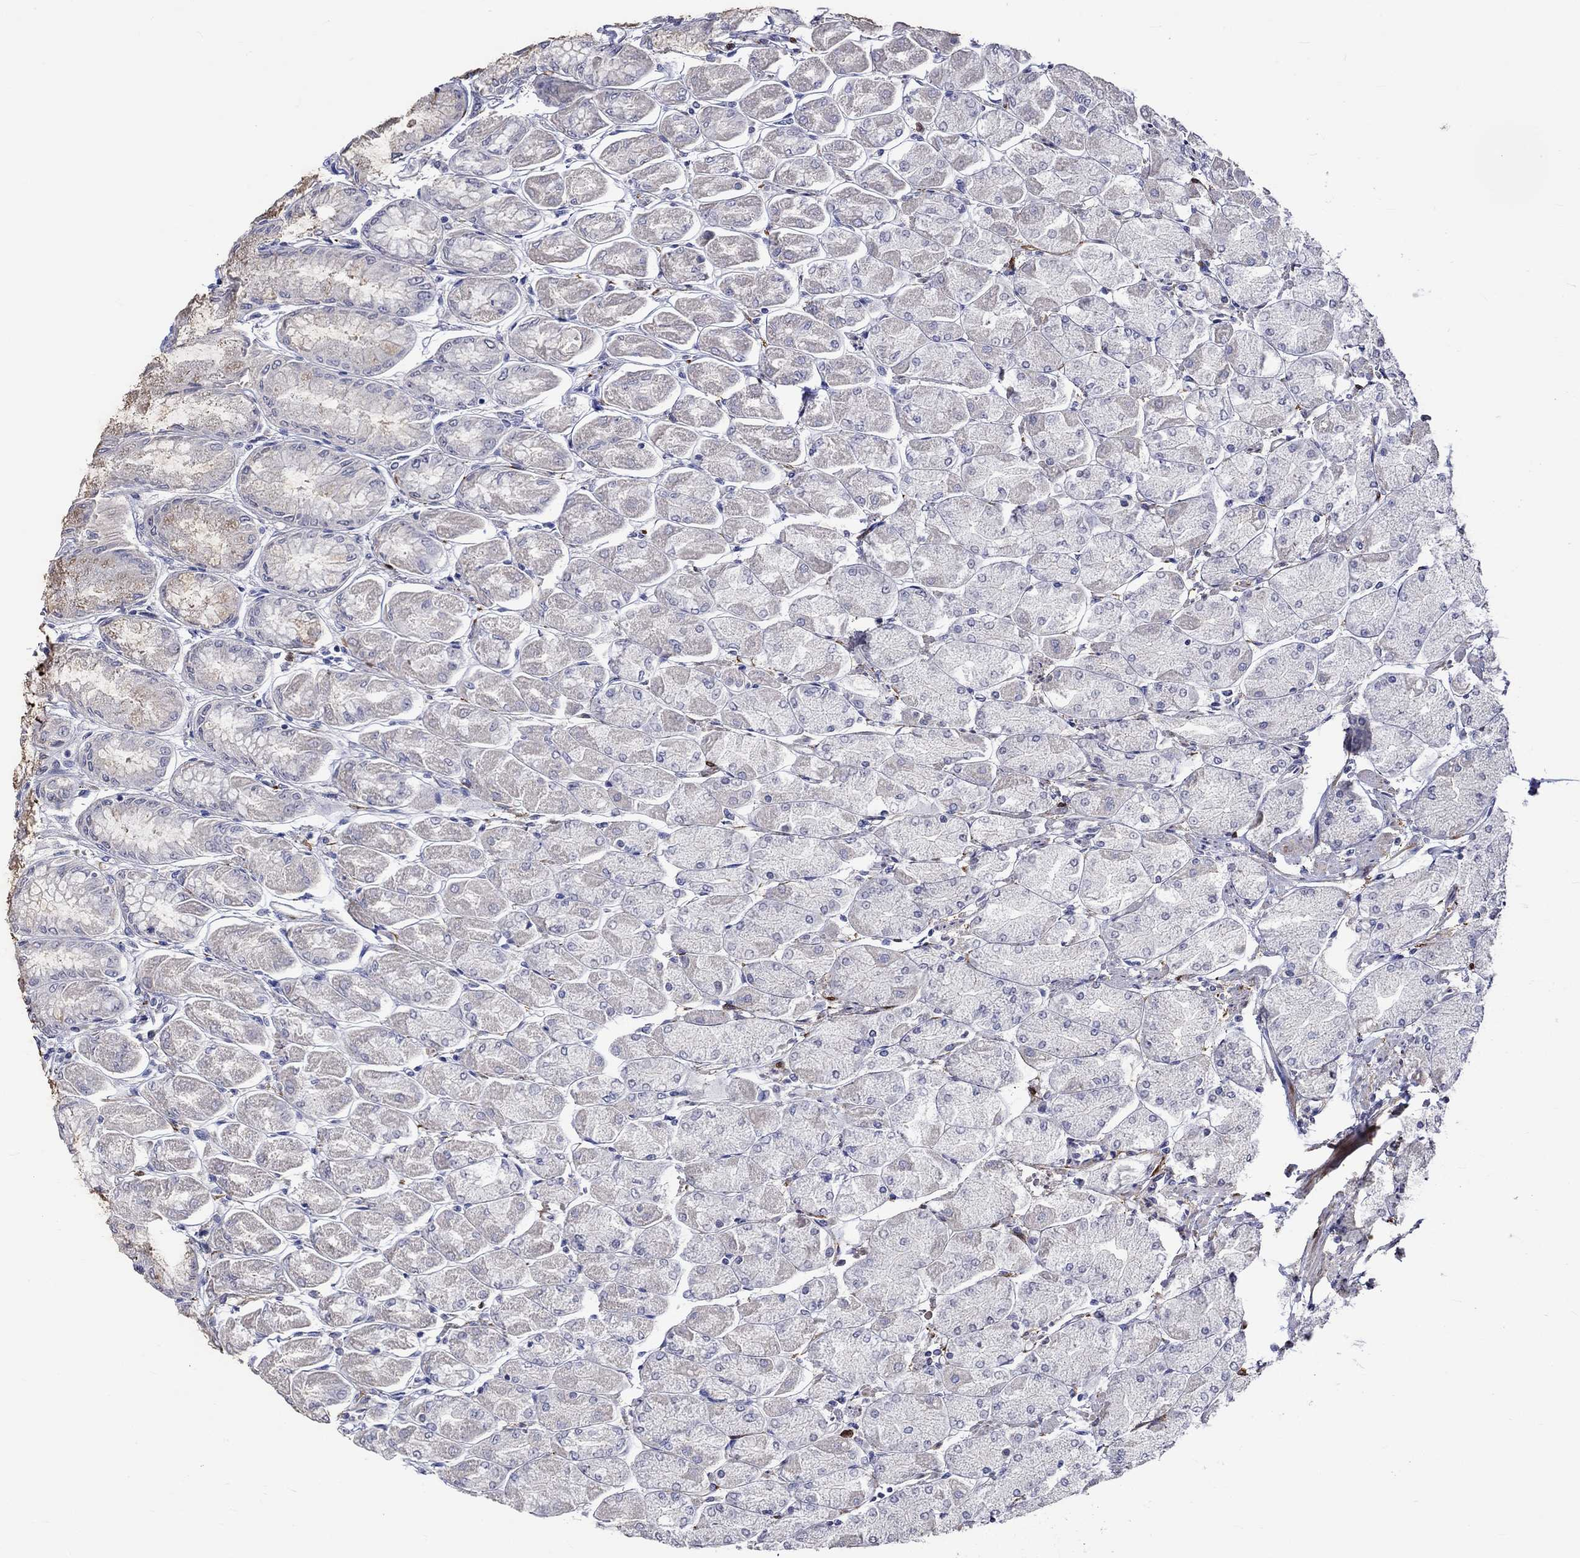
{"staining": {"intensity": "moderate", "quantity": "<25%", "location": "cytoplasmic/membranous"}, "tissue": "stomach", "cell_type": "Glandular cells", "image_type": "normal", "snomed": [{"axis": "morphology", "description": "Normal tissue, NOS"}, {"axis": "topography", "description": "Stomach, upper"}], "caption": "Stomach was stained to show a protein in brown. There is low levels of moderate cytoplasmic/membranous expression in approximately <25% of glandular cells. Using DAB (brown) and hematoxylin (blue) stains, captured at high magnification using brightfield microscopy.", "gene": "CRYAB", "patient": {"sex": "male", "age": 60}}